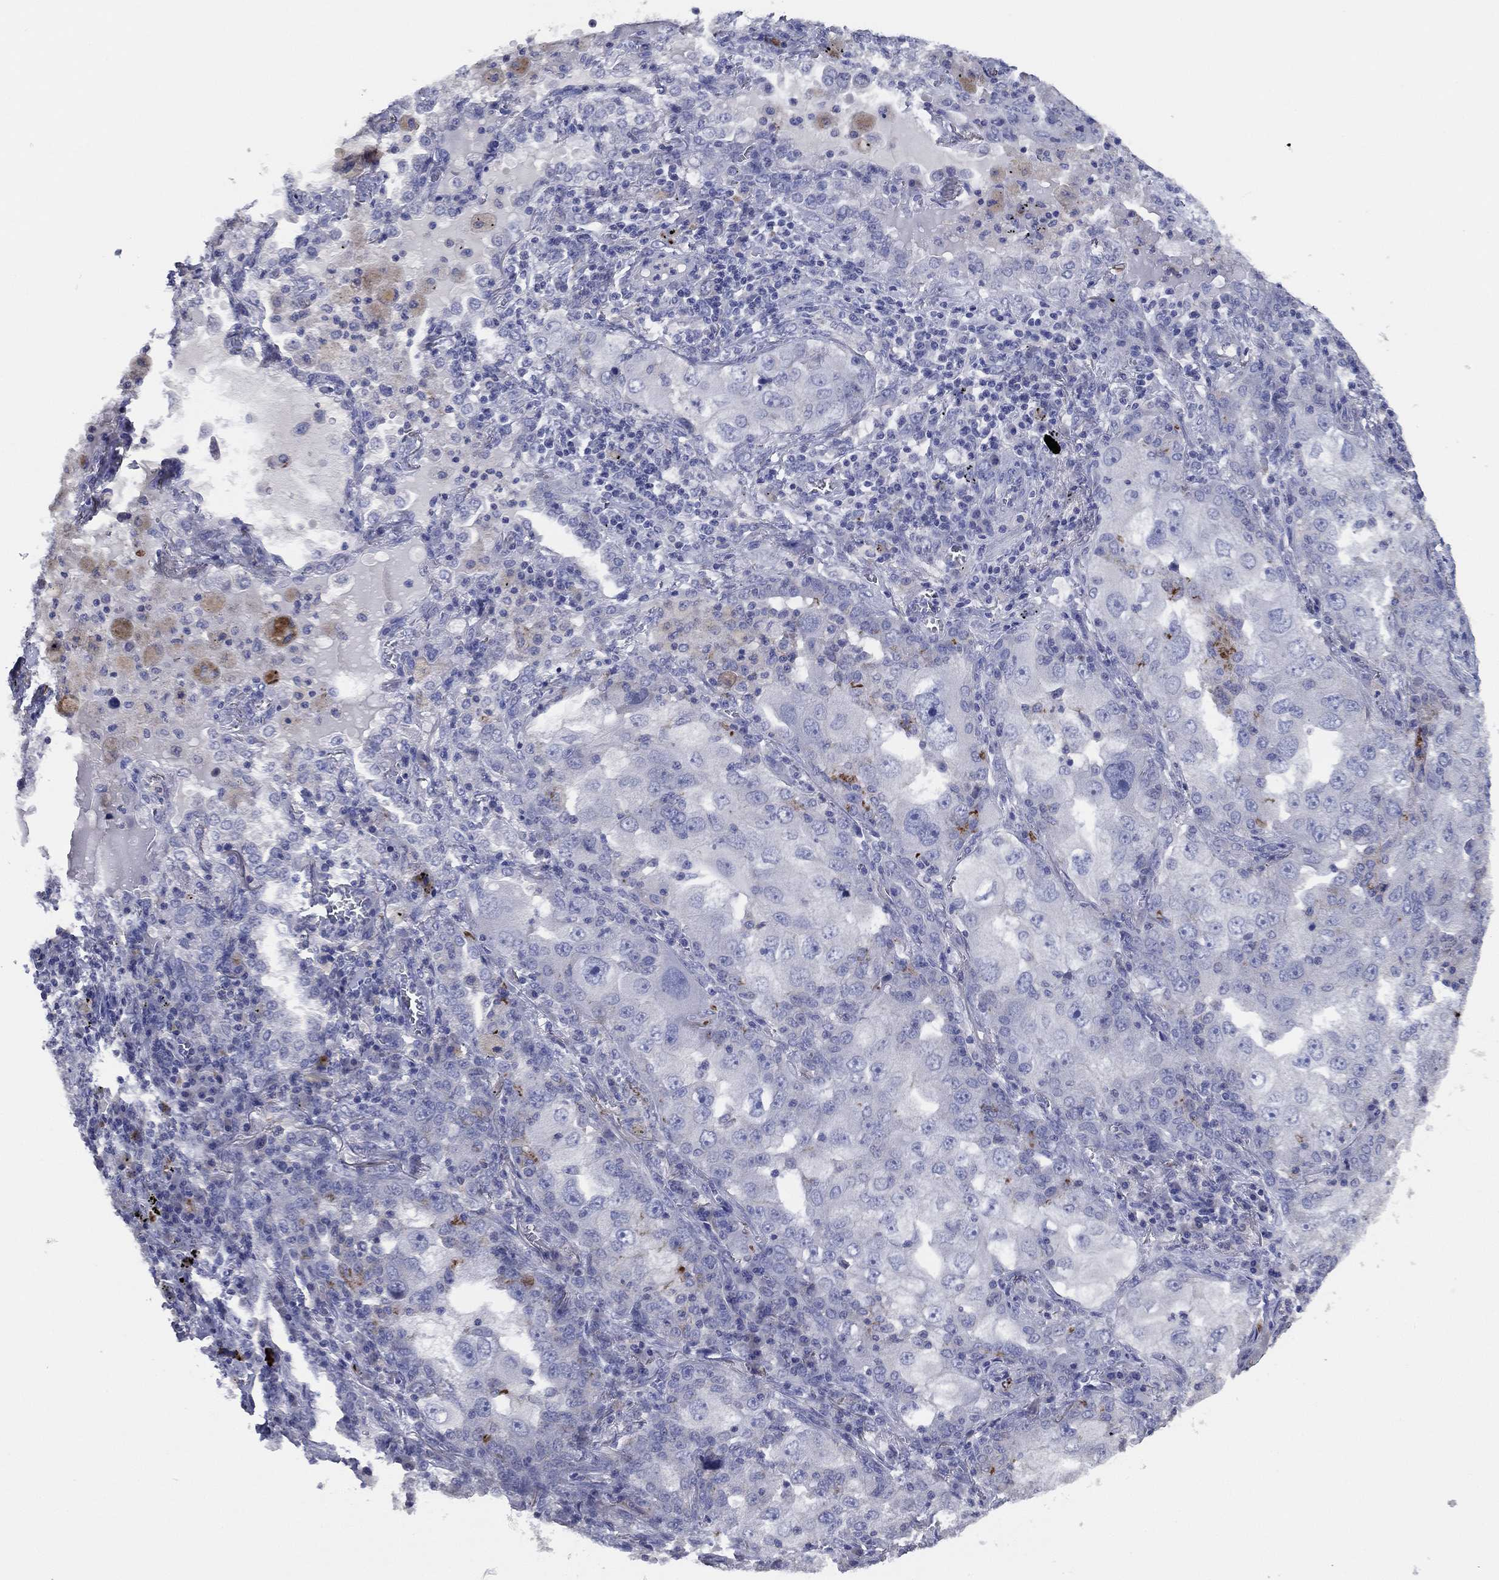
{"staining": {"intensity": "moderate", "quantity": "<25%", "location": "cytoplasmic/membranous"}, "tissue": "lung cancer", "cell_type": "Tumor cells", "image_type": "cancer", "snomed": [{"axis": "morphology", "description": "Adenocarcinoma, NOS"}, {"axis": "topography", "description": "Lung"}], "caption": "This is an image of immunohistochemistry (IHC) staining of lung cancer, which shows moderate expression in the cytoplasmic/membranous of tumor cells.", "gene": "TFAP2A", "patient": {"sex": "female", "age": 61}}